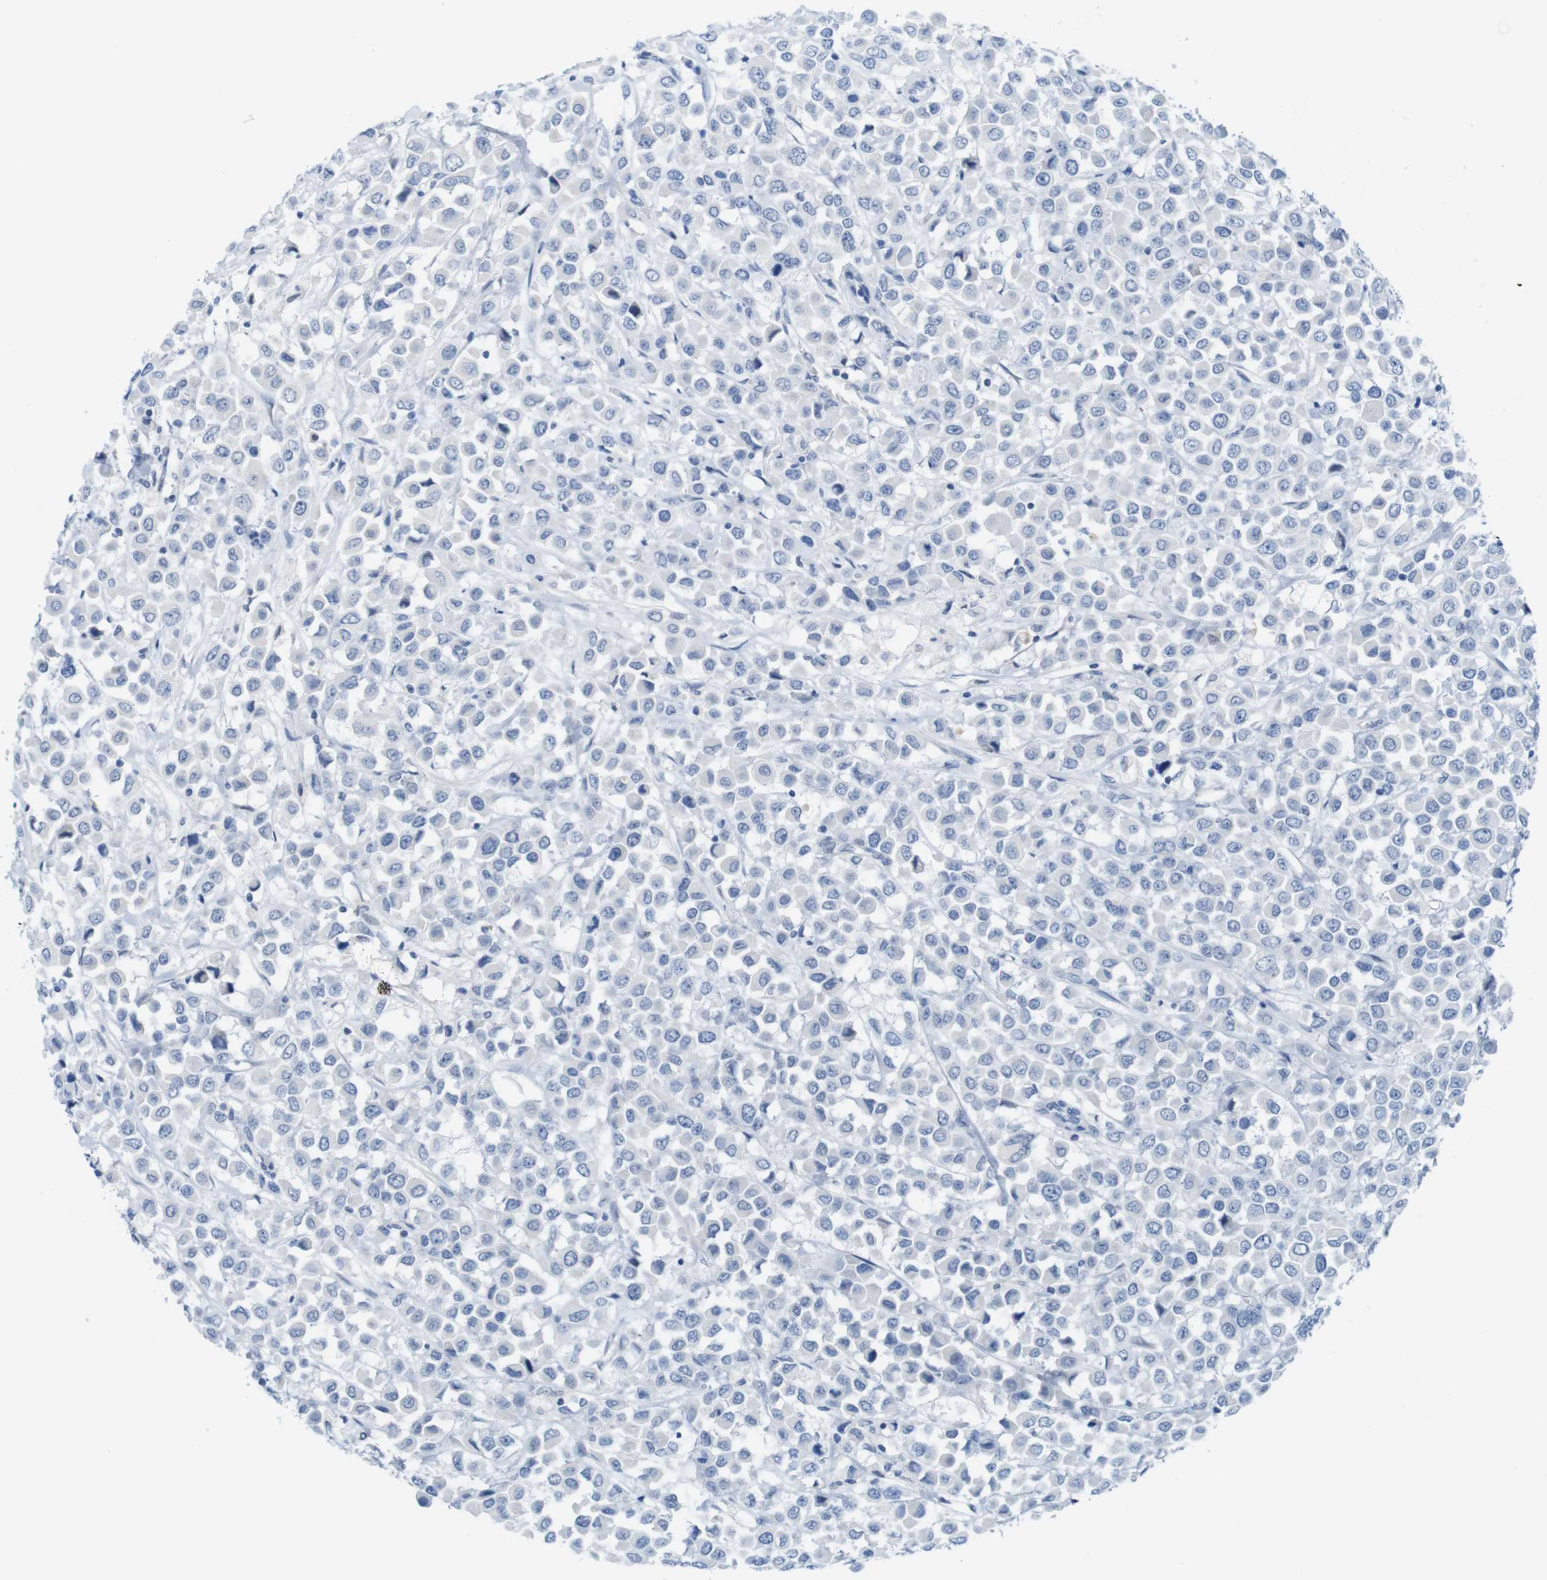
{"staining": {"intensity": "negative", "quantity": "none", "location": "none"}, "tissue": "breast cancer", "cell_type": "Tumor cells", "image_type": "cancer", "snomed": [{"axis": "morphology", "description": "Duct carcinoma"}, {"axis": "topography", "description": "Breast"}], "caption": "The immunohistochemistry image has no significant staining in tumor cells of breast cancer (invasive ductal carcinoma) tissue. (Brightfield microscopy of DAB (3,3'-diaminobenzidine) immunohistochemistry (IHC) at high magnification).", "gene": "OPN1SW", "patient": {"sex": "female", "age": 61}}